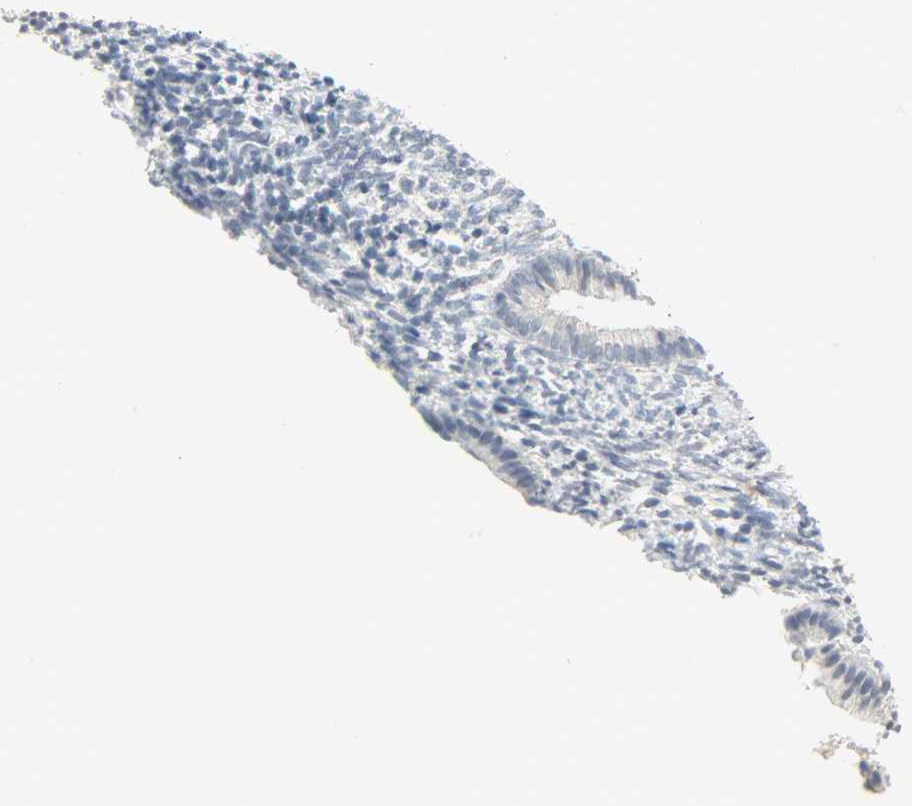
{"staining": {"intensity": "negative", "quantity": "none", "location": "none"}, "tissue": "endometrium", "cell_type": "Cells in endometrial stroma", "image_type": "normal", "snomed": [{"axis": "morphology", "description": "Normal tissue, NOS"}, {"axis": "topography", "description": "Endometrium"}], "caption": "IHC image of benign endometrium stained for a protein (brown), which shows no expression in cells in endometrial stroma.", "gene": "CAMK4", "patient": {"sex": "female", "age": 57}}